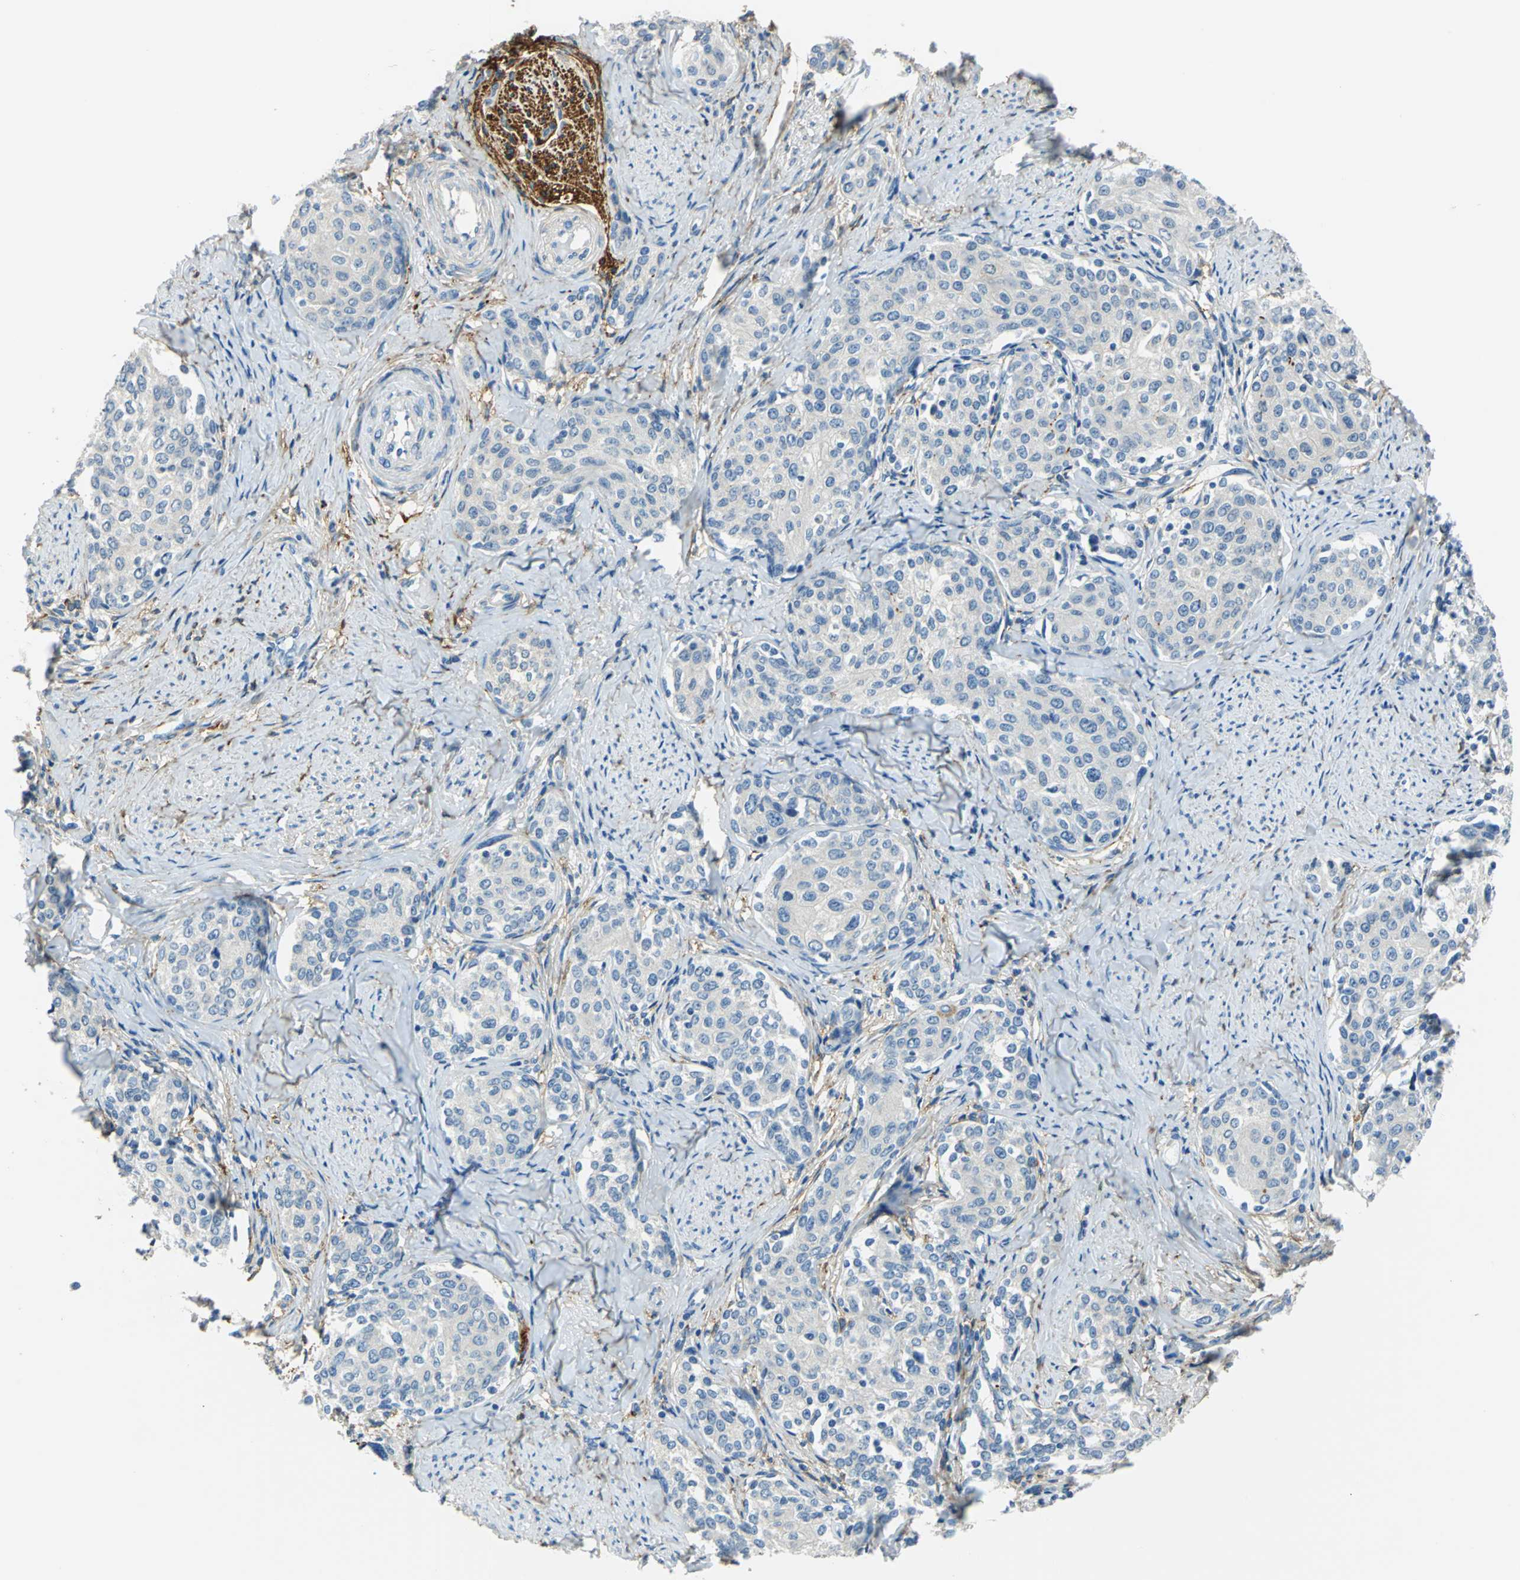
{"staining": {"intensity": "negative", "quantity": "none", "location": "none"}, "tissue": "cervical cancer", "cell_type": "Tumor cells", "image_type": "cancer", "snomed": [{"axis": "morphology", "description": "Squamous cell carcinoma, NOS"}, {"axis": "morphology", "description": "Adenocarcinoma, NOS"}, {"axis": "topography", "description": "Cervix"}], "caption": "An IHC micrograph of cervical cancer (adenocarcinoma) is shown. There is no staining in tumor cells of cervical cancer (adenocarcinoma).", "gene": "AKAP12", "patient": {"sex": "female", "age": 52}}